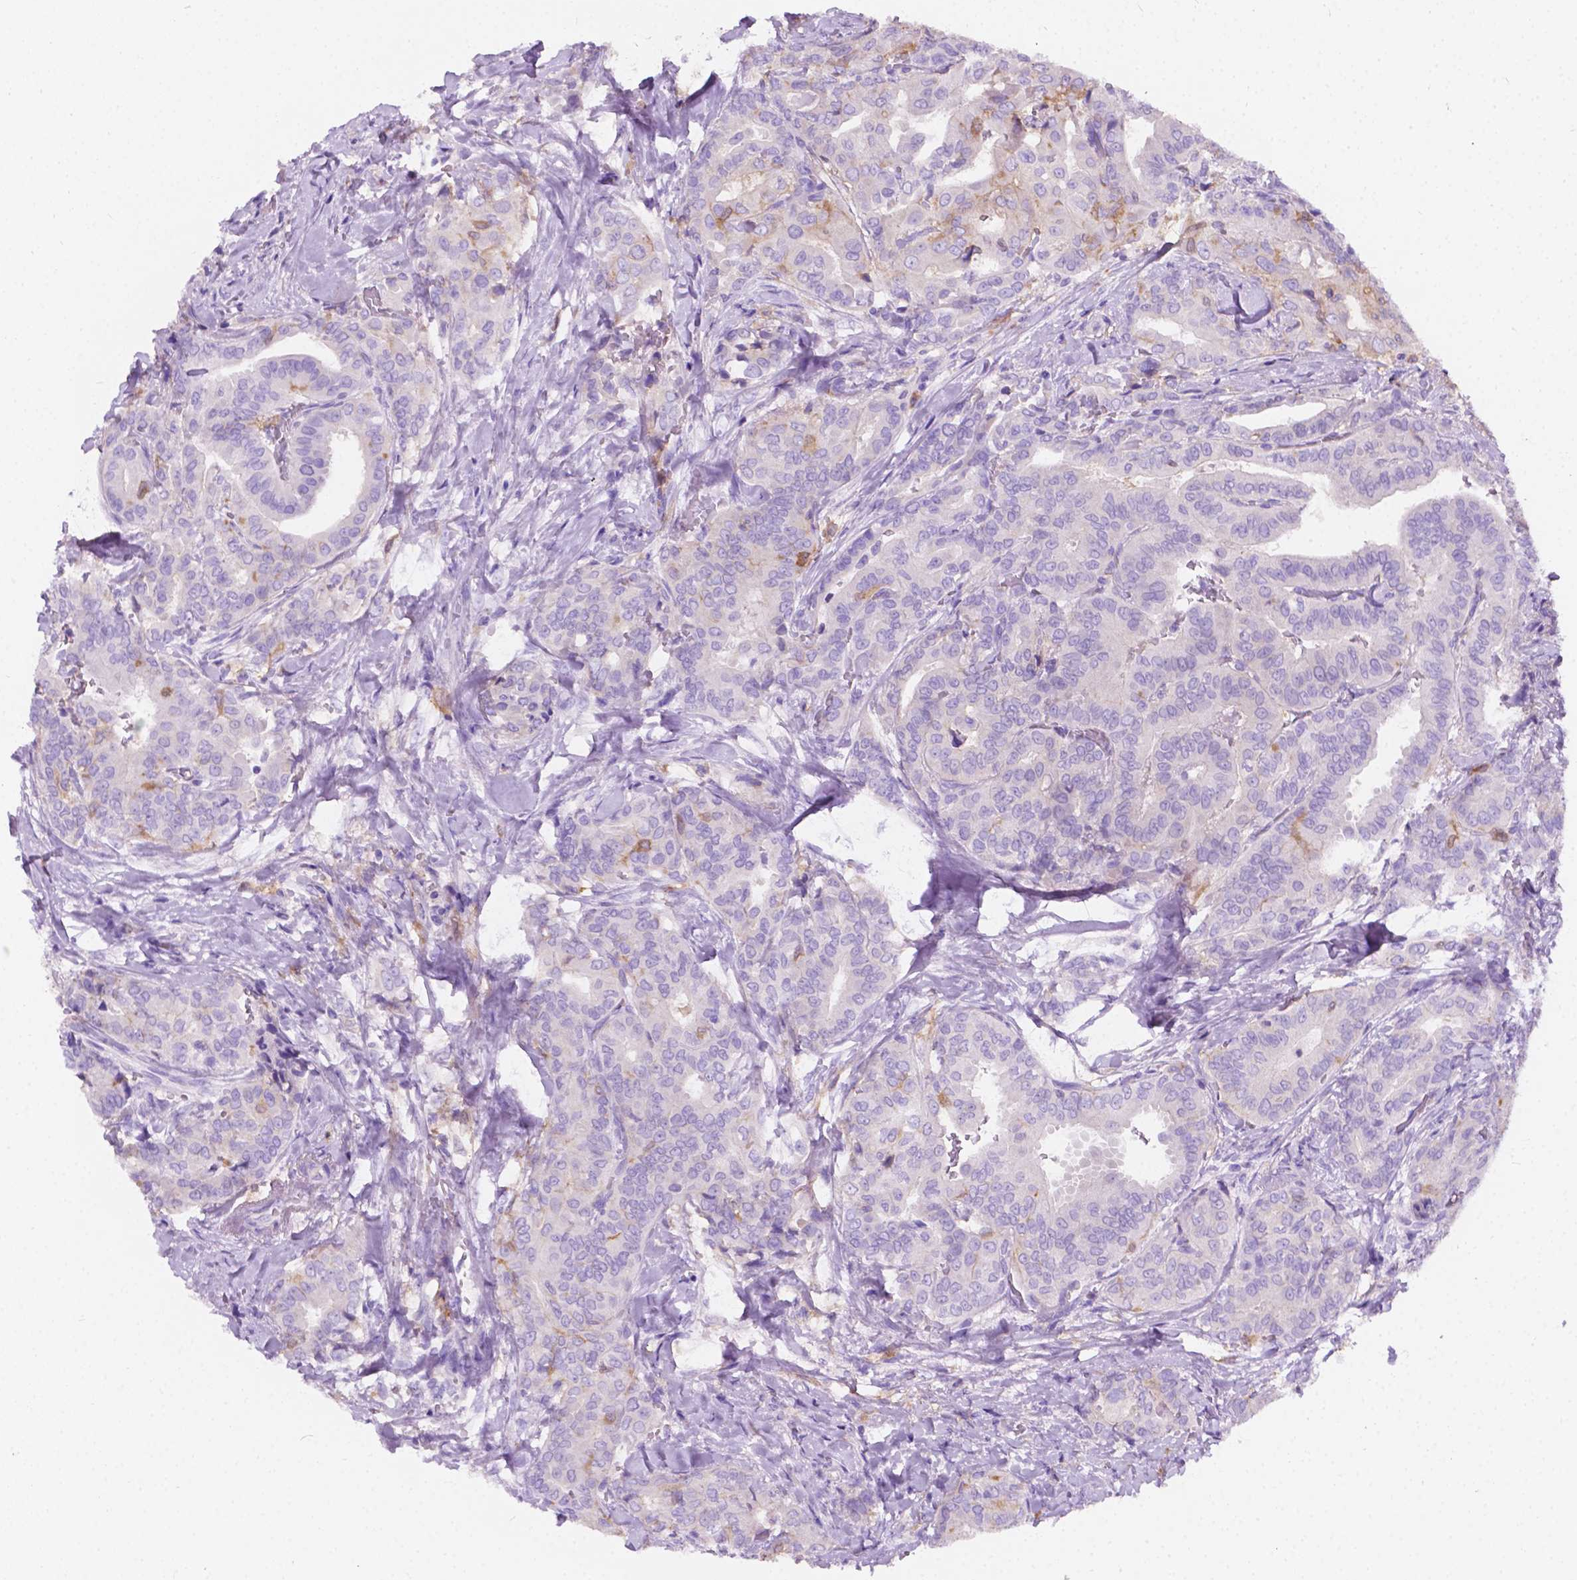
{"staining": {"intensity": "moderate", "quantity": "<25%", "location": "cytoplasmic/membranous"}, "tissue": "thyroid cancer", "cell_type": "Tumor cells", "image_type": "cancer", "snomed": [{"axis": "morphology", "description": "Papillary adenocarcinoma, NOS"}, {"axis": "topography", "description": "Thyroid gland"}], "caption": "This is a micrograph of IHC staining of thyroid cancer, which shows moderate positivity in the cytoplasmic/membranous of tumor cells.", "gene": "GNAO1", "patient": {"sex": "male", "age": 61}}